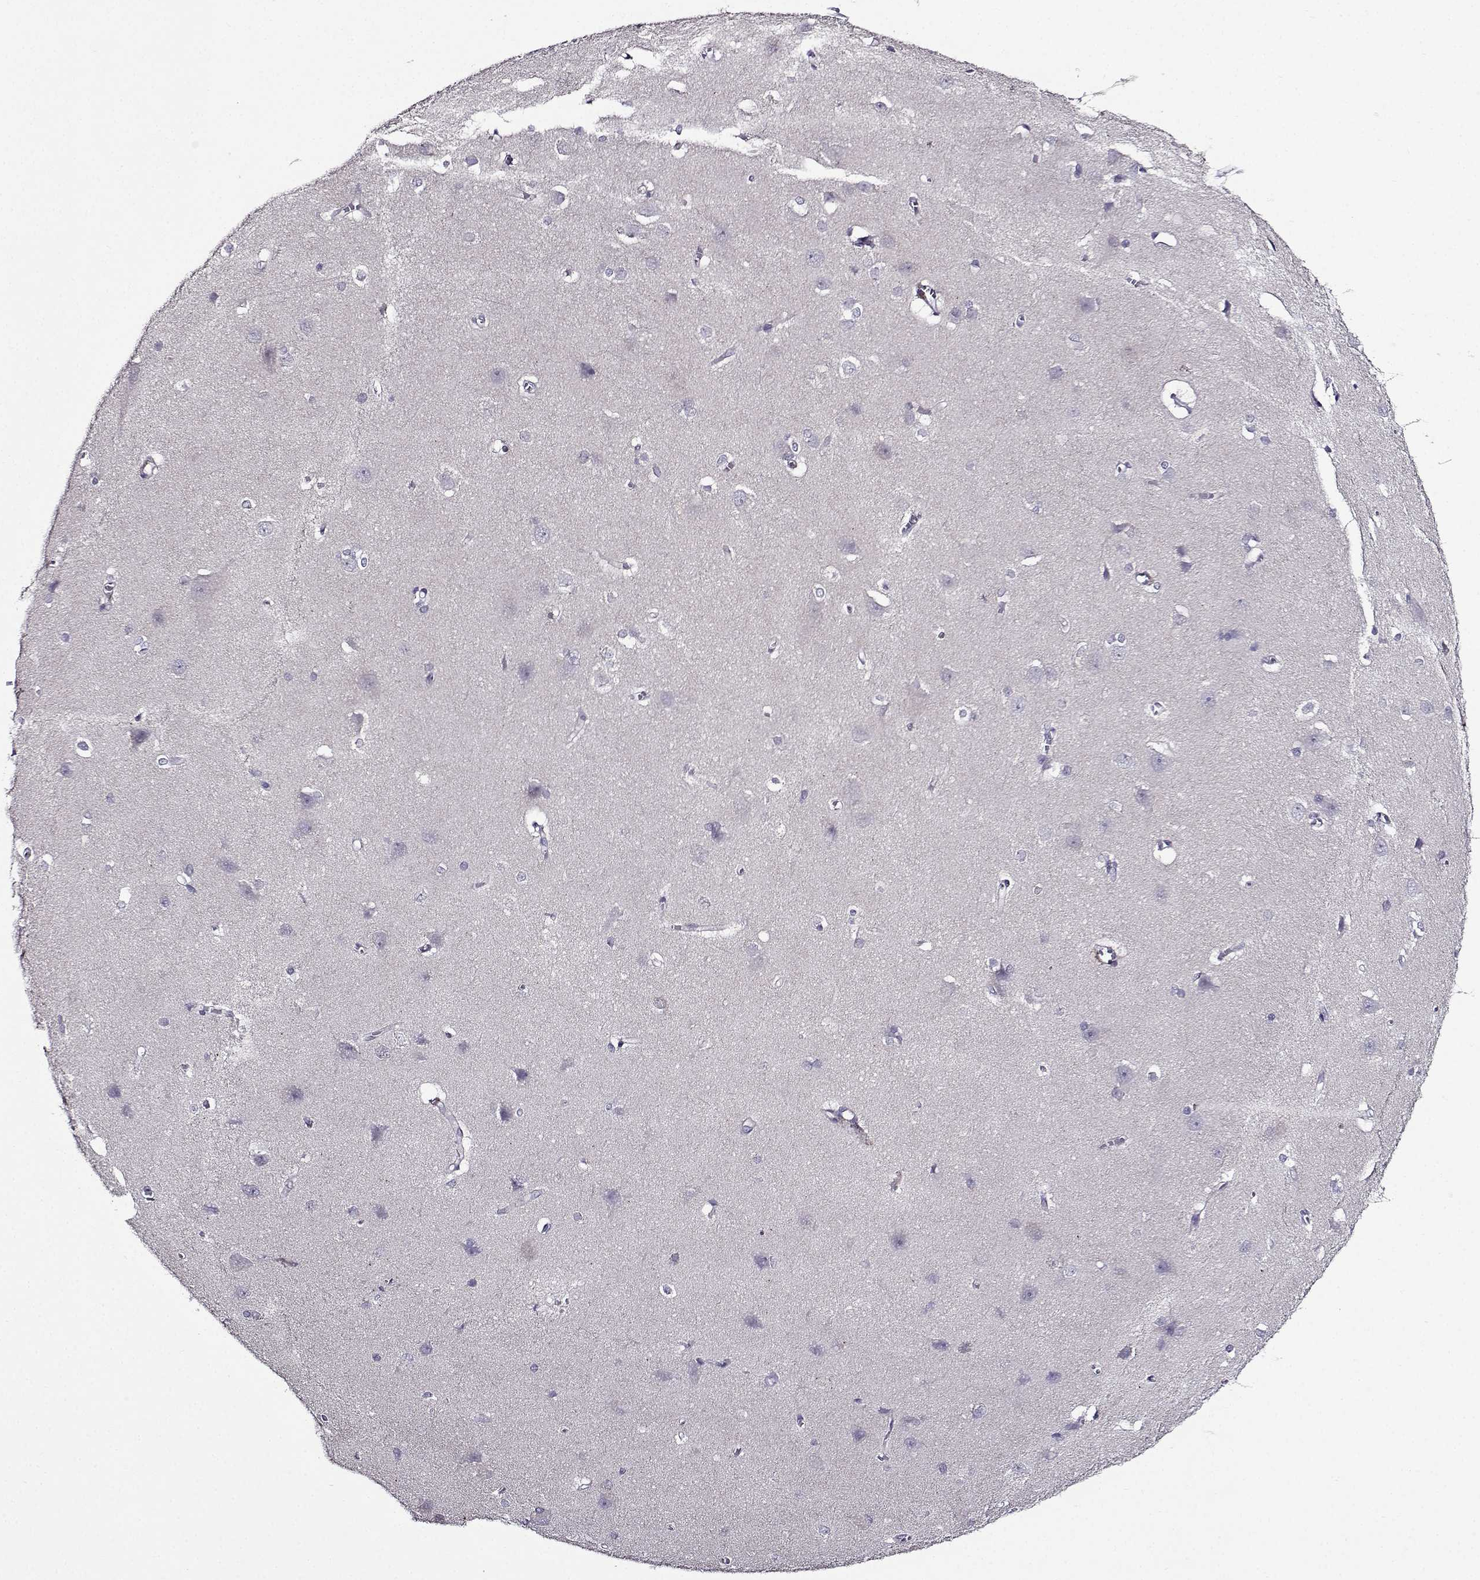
{"staining": {"intensity": "negative", "quantity": "none", "location": "none"}, "tissue": "cerebral cortex", "cell_type": "Endothelial cells", "image_type": "normal", "snomed": [{"axis": "morphology", "description": "Normal tissue, NOS"}, {"axis": "topography", "description": "Cerebral cortex"}], "caption": "Endothelial cells are negative for brown protein staining in normal cerebral cortex. The staining is performed using DAB (3,3'-diaminobenzidine) brown chromogen with nuclei counter-stained in using hematoxylin.", "gene": "TMEM266", "patient": {"sex": "male", "age": 37}}